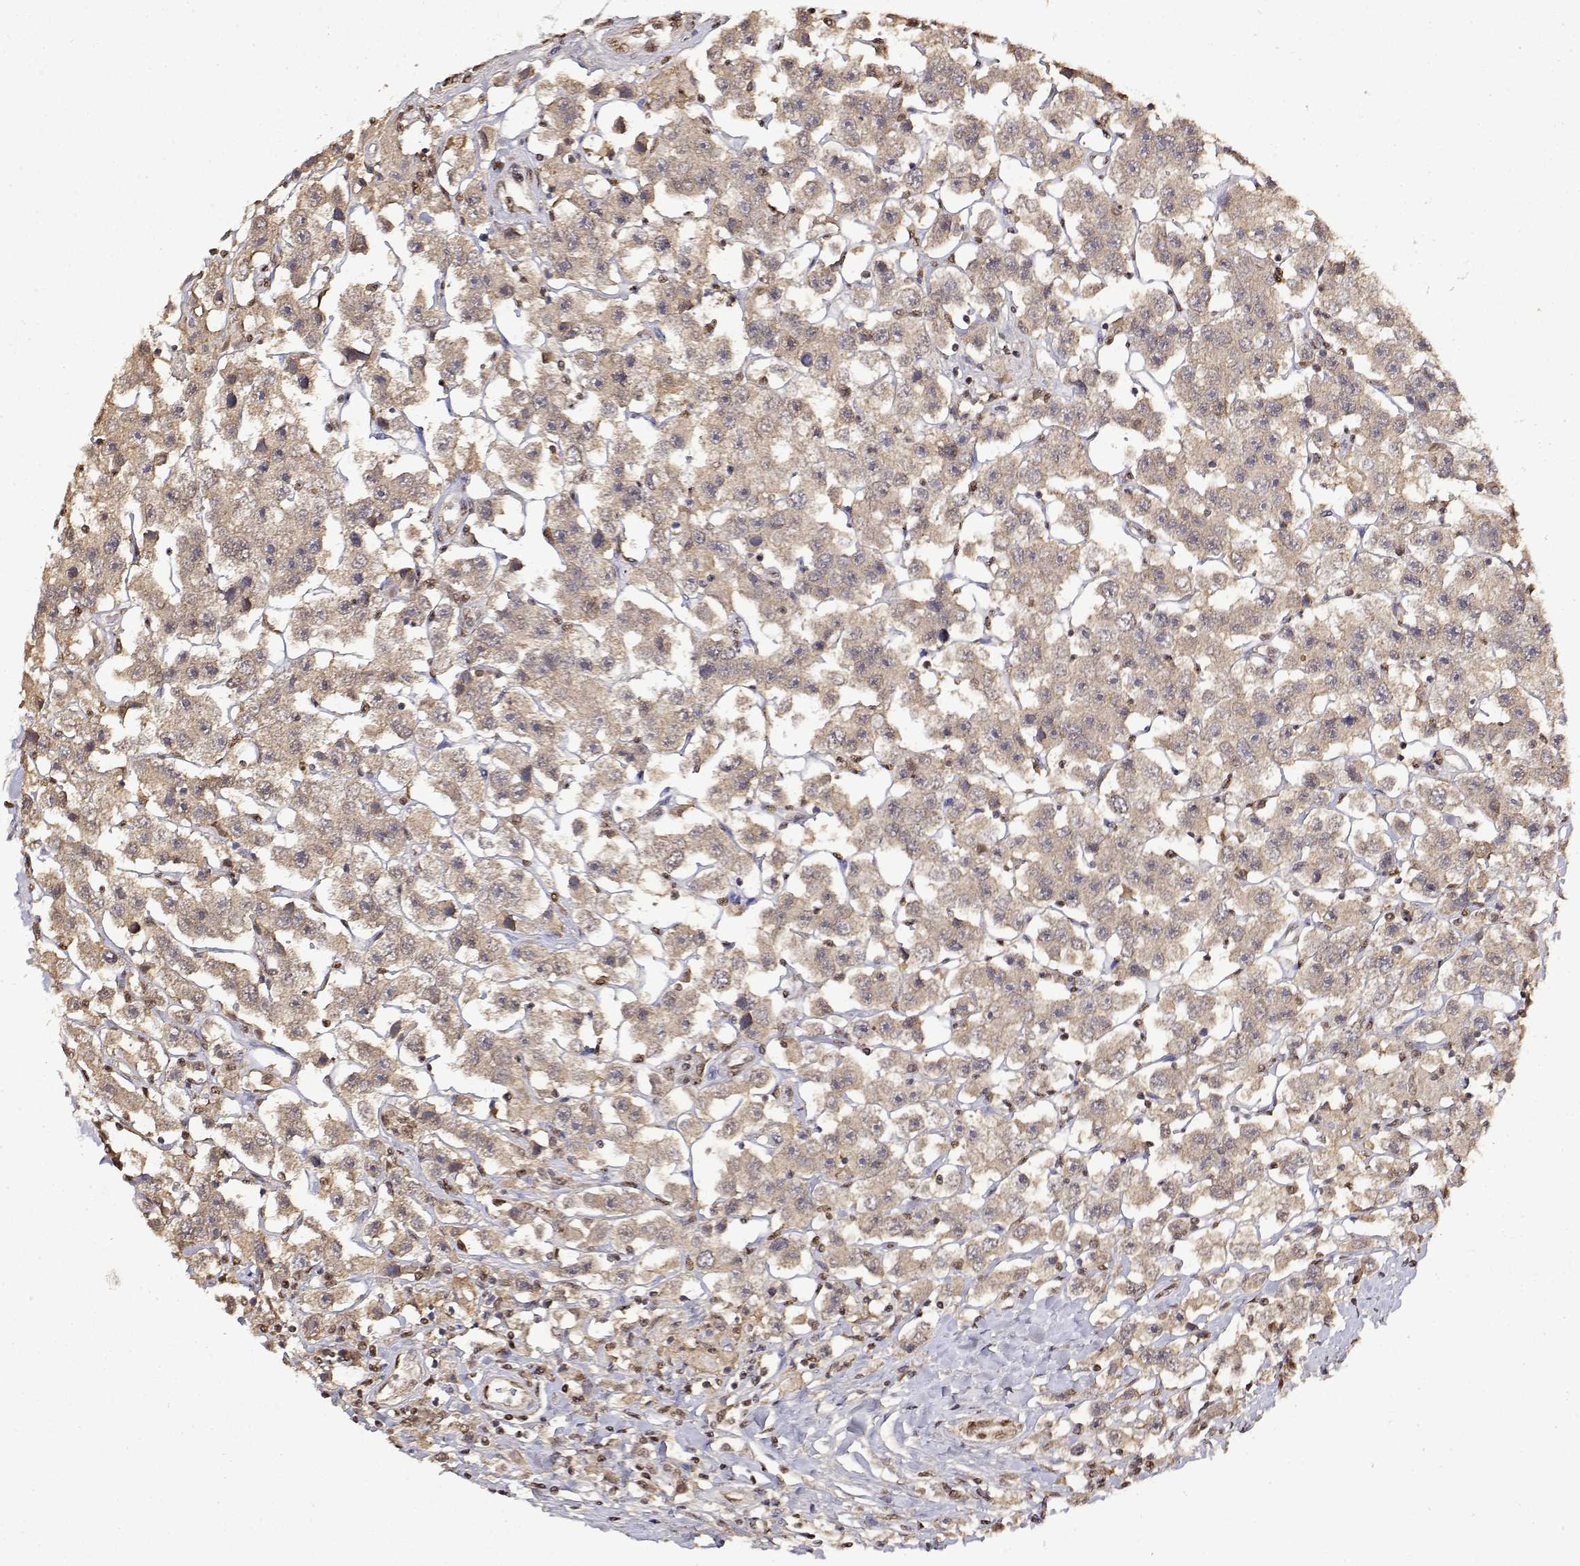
{"staining": {"intensity": "weak", "quantity": ">75%", "location": "cytoplasmic/membranous"}, "tissue": "testis cancer", "cell_type": "Tumor cells", "image_type": "cancer", "snomed": [{"axis": "morphology", "description": "Seminoma, NOS"}, {"axis": "topography", "description": "Testis"}], "caption": "About >75% of tumor cells in human seminoma (testis) reveal weak cytoplasmic/membranous protein positivity as visualized by brown immunohistochemical staining.", "gene": "TPI1", "patient": {"sex": "male", "age": 45}}